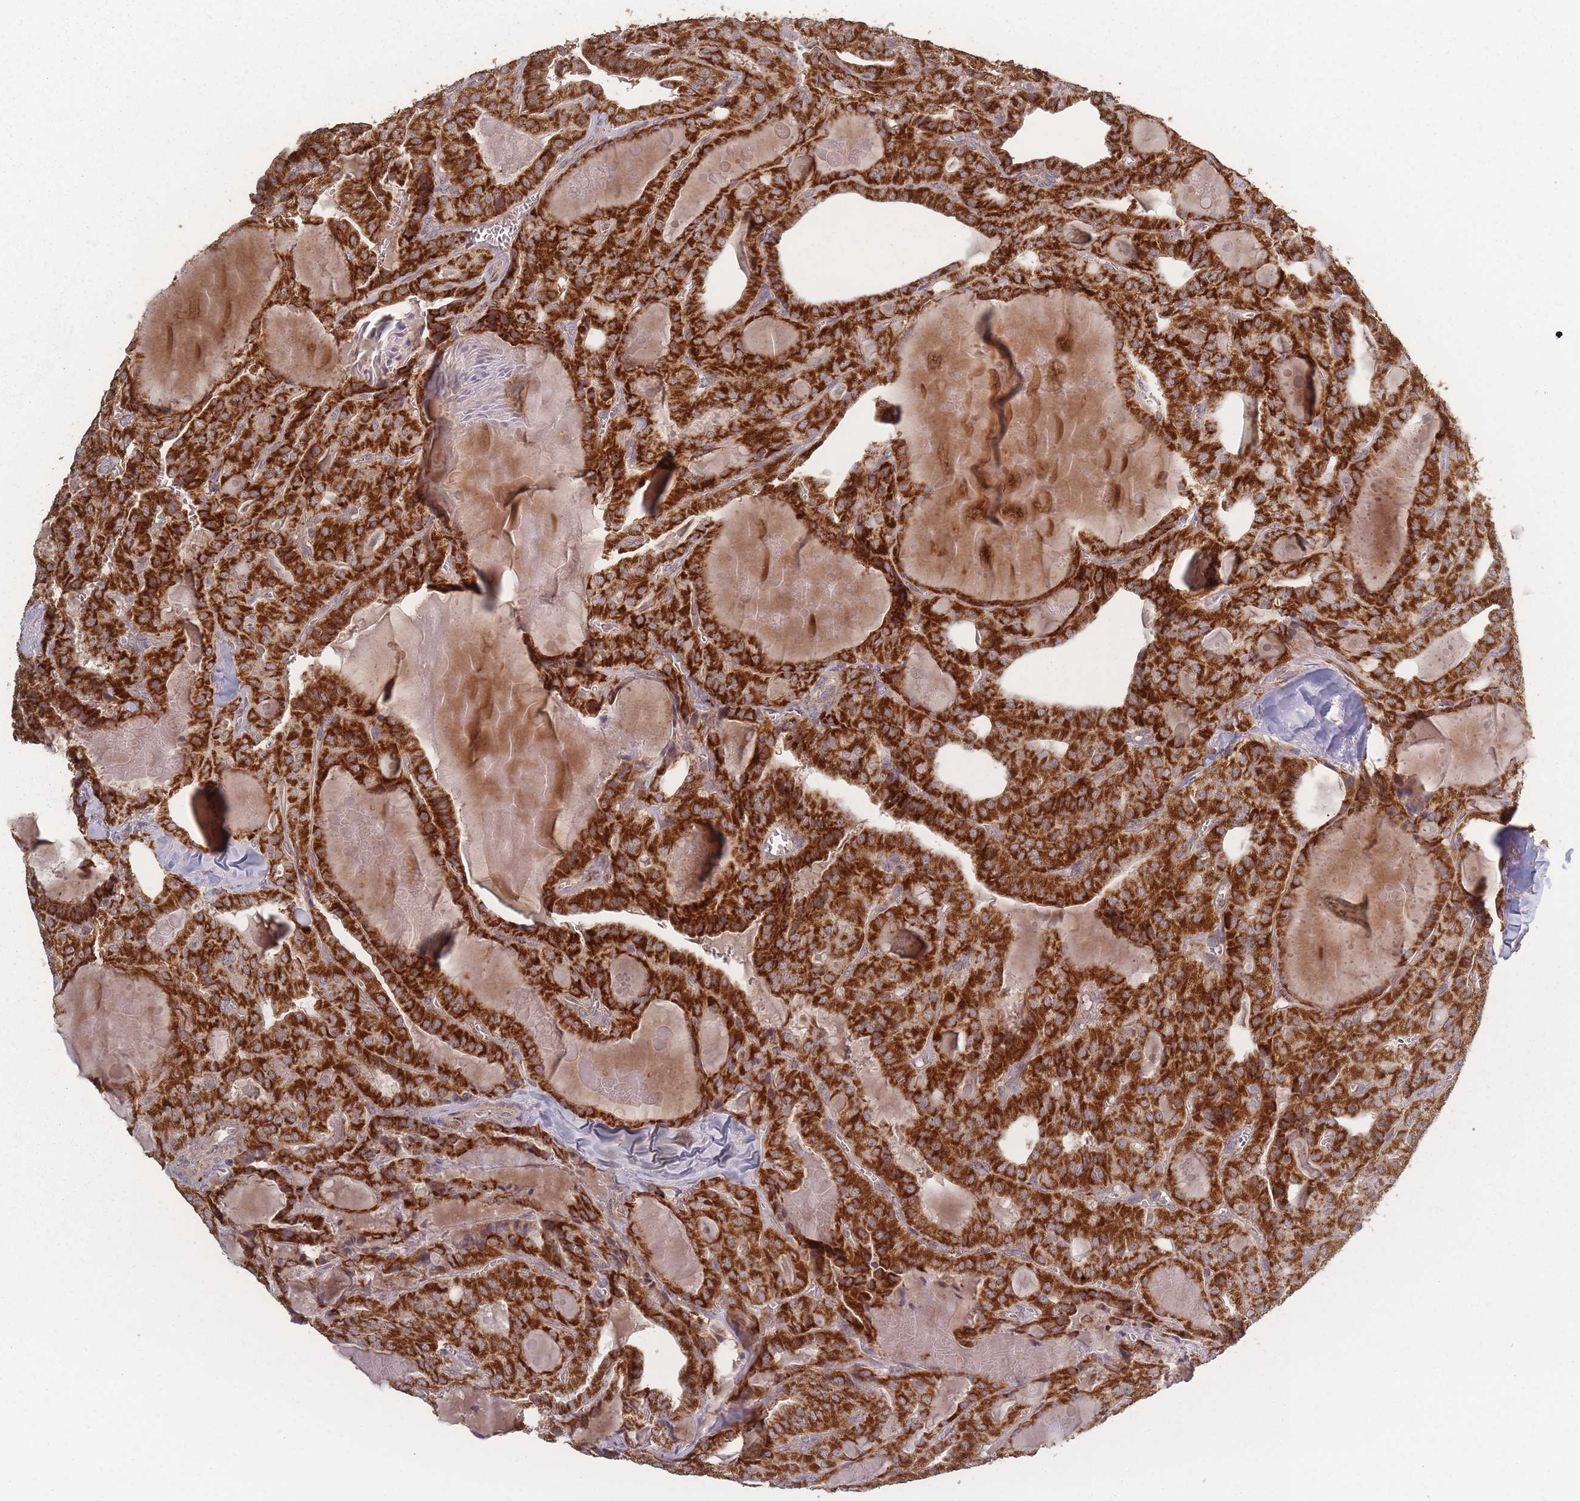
{"staining": {"intensity": "strong", "quantity": ">75%", "location": "cytoplasmic/membranous"}, "tissue": "thyroid cancer", "cell_type": "Tumor cells", "image_type": "cancer", "snomed": [{"axis": "morphology", "description": "Papillary adenocarcinoma, NOS"}, {"axis": "topography", "description": "Thyroid gland"}], "caption": "Tumor cells display high levels of strong cytoplasmic/membranous positivity in approximately >75% of cells in thyroid papillary adenocarcinoma. (DAB = brown stain, brightfield microscopy at high magnification).", "gene": "LYRM7", "patient": {"sex": "male", "age": 52}}